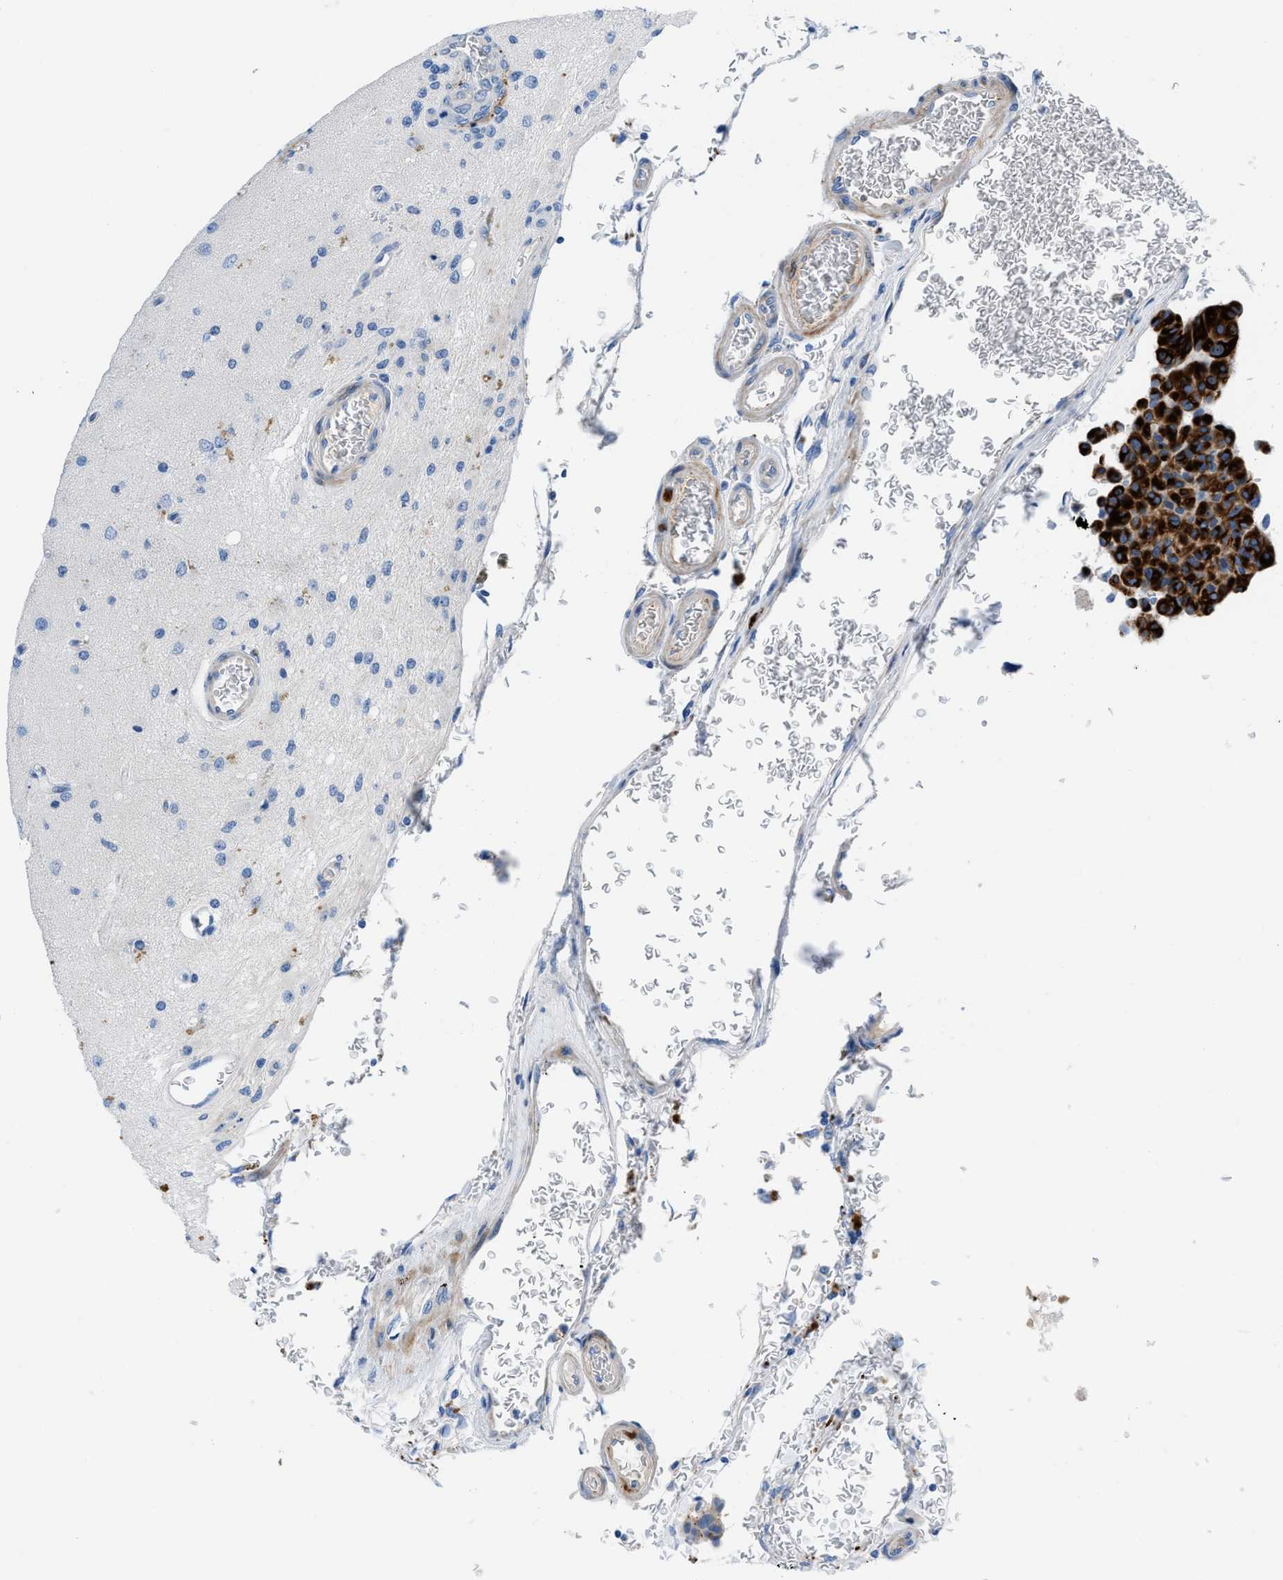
{"staining": {"intensity": "negative", "quantity": "none", "location": "none"}, "tissue": "glioma", "cell_type": "Tumor cells", "image_type": "cancer", "snomed": [{"axis": "morphology", "description": "Normal tissue, NOS"}, {"axis": "morphology", "description": "Glioma, malignant, High grade"}, {"axis": "topography", "description": "Cerebral cortex"}], "caption": "Immunohistochemistry (IHC) of glioma displays no expression in tumor cells.", "gene": "XCR1", "patient": {"sex": "male", "age": 77}}